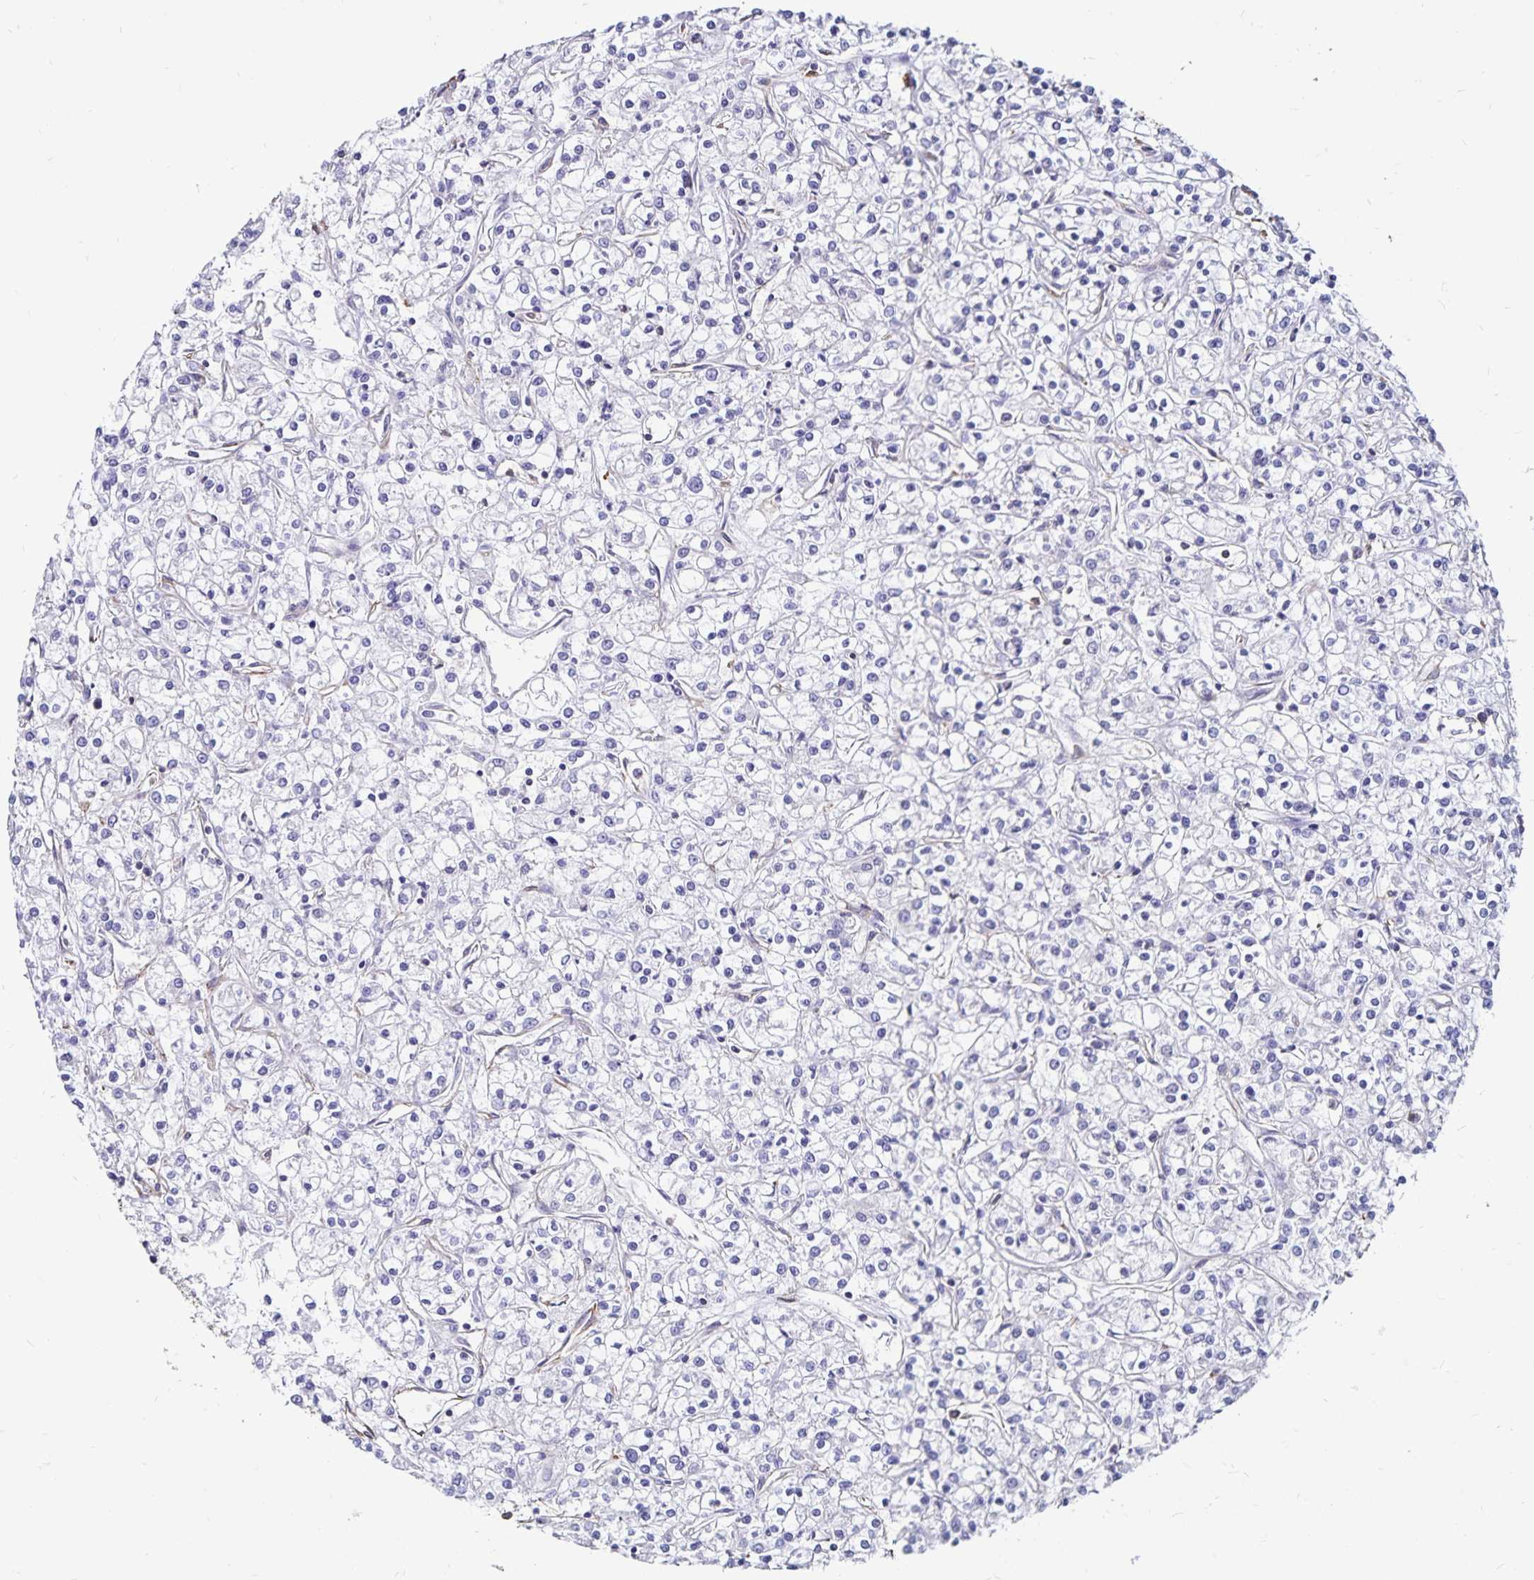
{"staining": {"intensity": "negative", "quantity": "none", "location": "none"}, "tissue": "renal cancer", "cell_type": "Tumor cells", "image_type": "cancer", "snomed": [{"axis": "morphology", "description": "Adenocarcinoma, NOS"}, {"axis": "topography", "description": "Kidney"}], "caption": "Image shows no protein staining in tumor cells of renal cancer tissue.", "gene": "RPRML", "patient": {"sex": "female", "age": 59}}